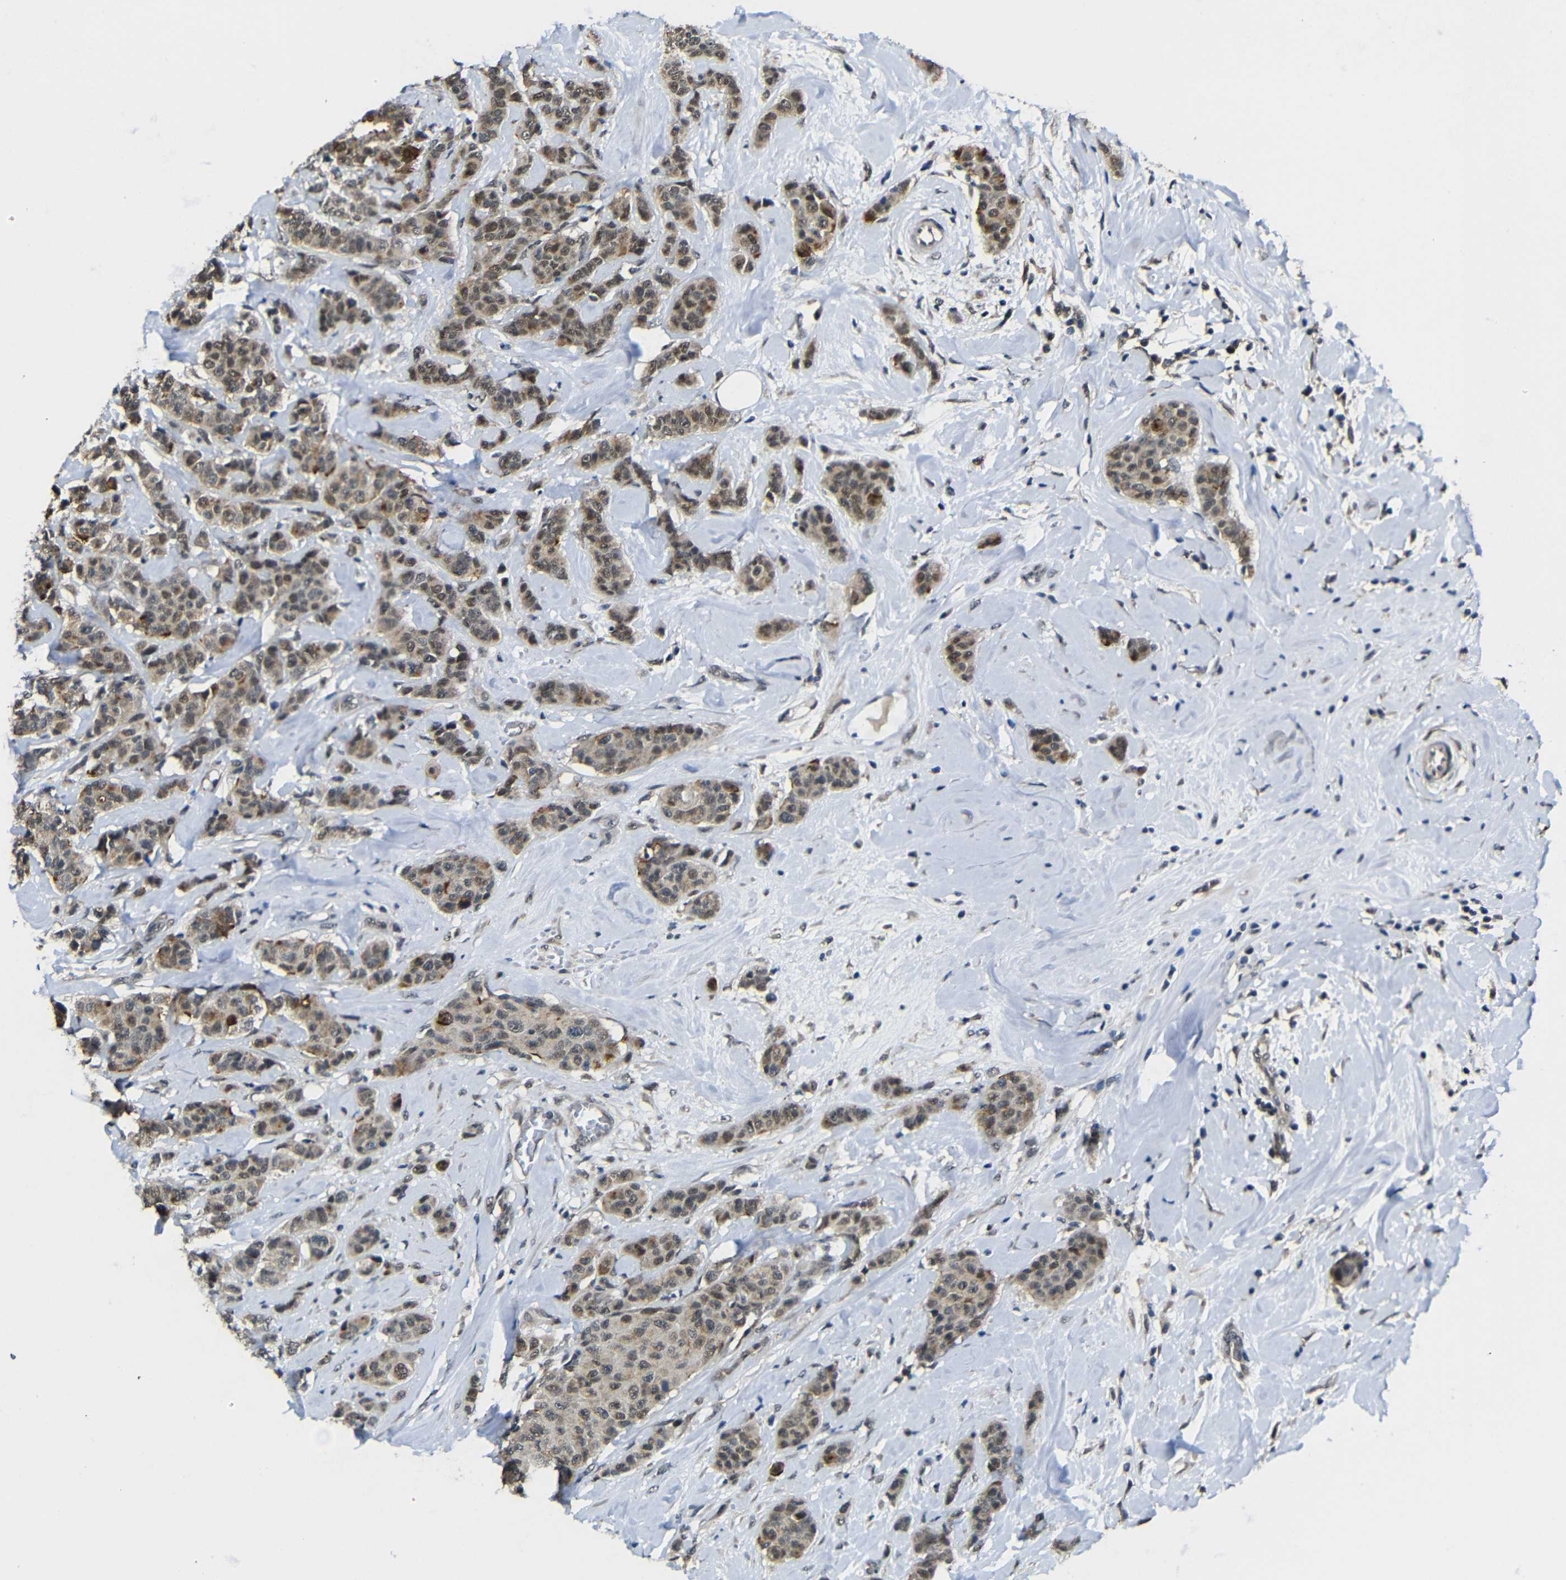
{"staining": {"intensity": "moderate", "quantity": ">75%", "location": "cytoplasmic/membranous"}, "tissue": "breast cancer", "cell_type": "Tumor cells", "image_type": "cancer", "snomed": [{"axis": "morphology", "description": "Normal tissue, NOS"}, {"axis": "morphology", "description": "Duct carcinoma"}, {"axis": "topography", "description": "Breast"}], "caption": "High-magnification brightfield microscopy of breast cancer (intraductal carcinoma) stained with DAB (brown) and counterstained with hematoxylin (blue). tumor cells exhibit moderate cytoplasmic/membranous expression is appreciated in about>75% of cells. (brown staining indicates protein expression, while blue staining denotes nuclei).", "gene": "FAM172A", "patient": {"sex": "female", "age": 40}}